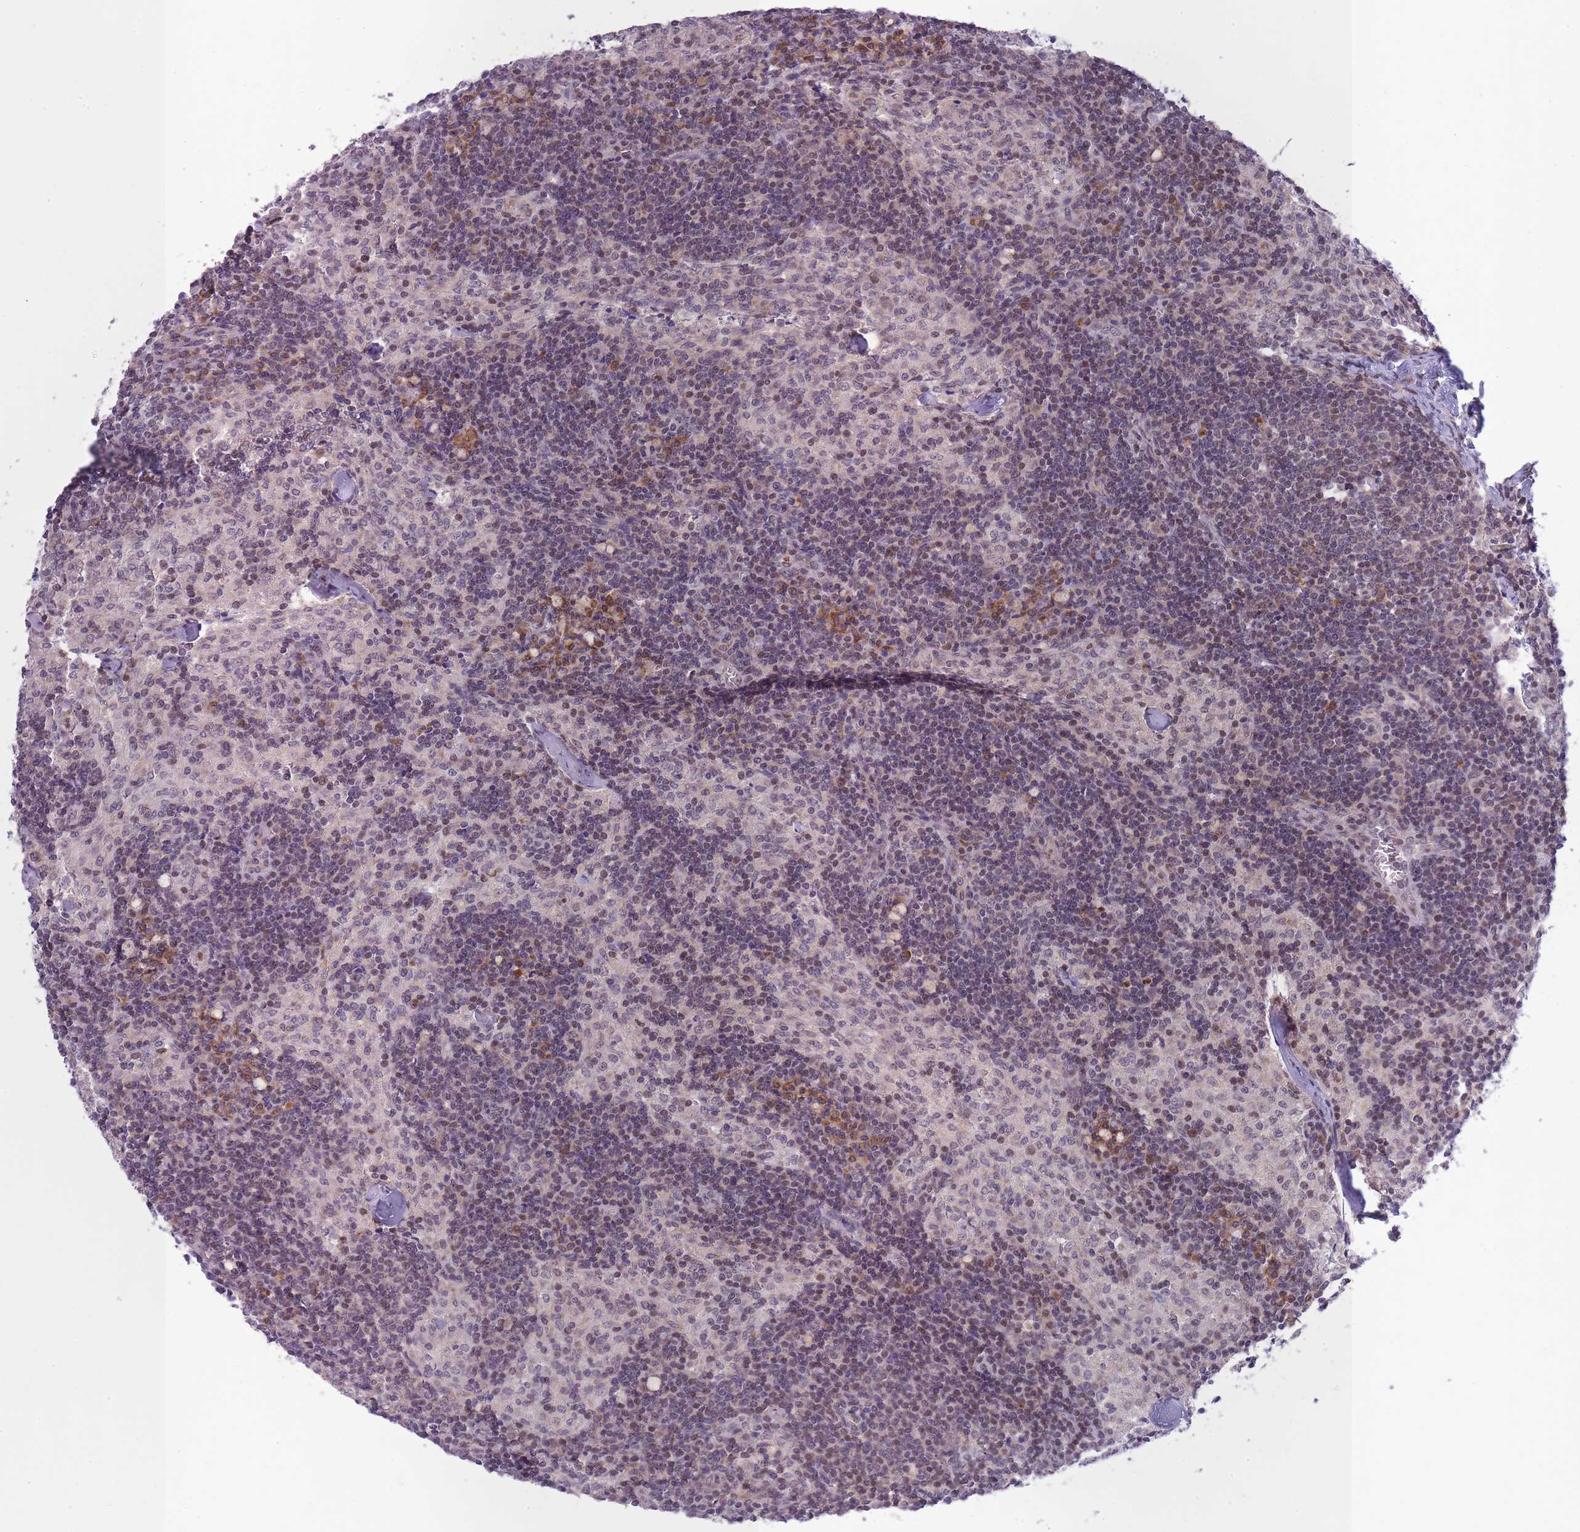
{"staining": {"intensity": "weak", "quantity": "25%-75%", "location": "cytoplasmic/membranous,nuclear"}, "tissue": "lymph node", "cell_type": "Non-germinal center cells", "image_type": "normal", "snomed": [{"axis": "morphology", "description": "Normal tissue, NOS"}, {"axis": "topography", "description": "Lymph node"}], "caption": "Lymph node stained for a protein exhibits weak cytoplasmic/membranous,nuclear positivity in non-germinal center cells.", "gene": "OR5L1", "patient": {"sex": "female", "age": 42}}